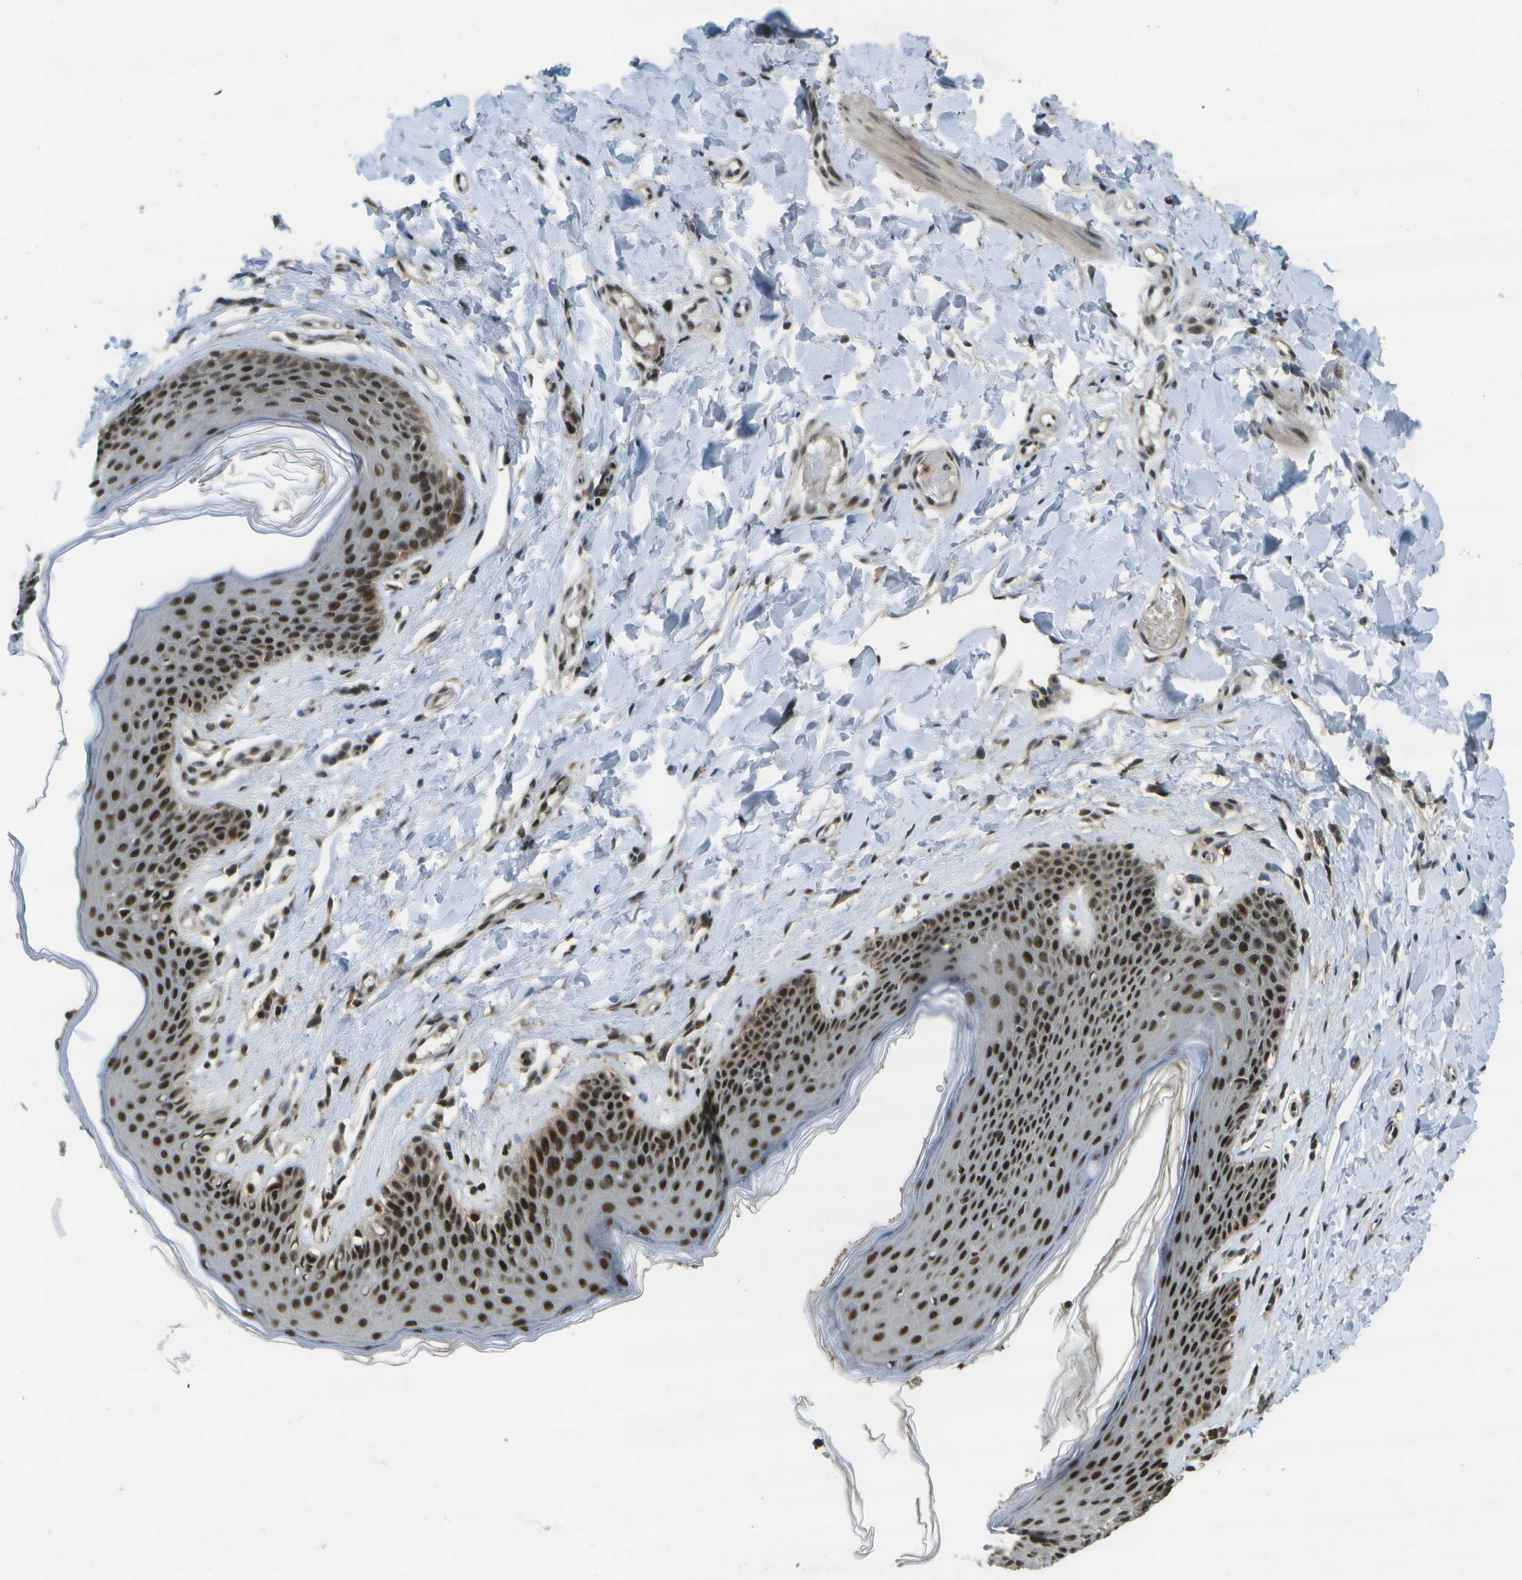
{"staining": {"intensity": "strong", "quantity": ">75%", "location": "nuclear"}, "tissue": "skin", "cell_type": "Epidermal cells", "image_type": "normal", "snomed": [{"axis": "morphology", "description": "Normal tissue, NOS"}, {"axis": "topography", "description": "Vulva"}], "caption": "Immunohistochemical staining of unremarkable skin exhibits high levels of strong nuclear staining in approximately >75% of epidermal cells.", "gene": "GANC", "patient": {"sex": "female", "age": 66}}